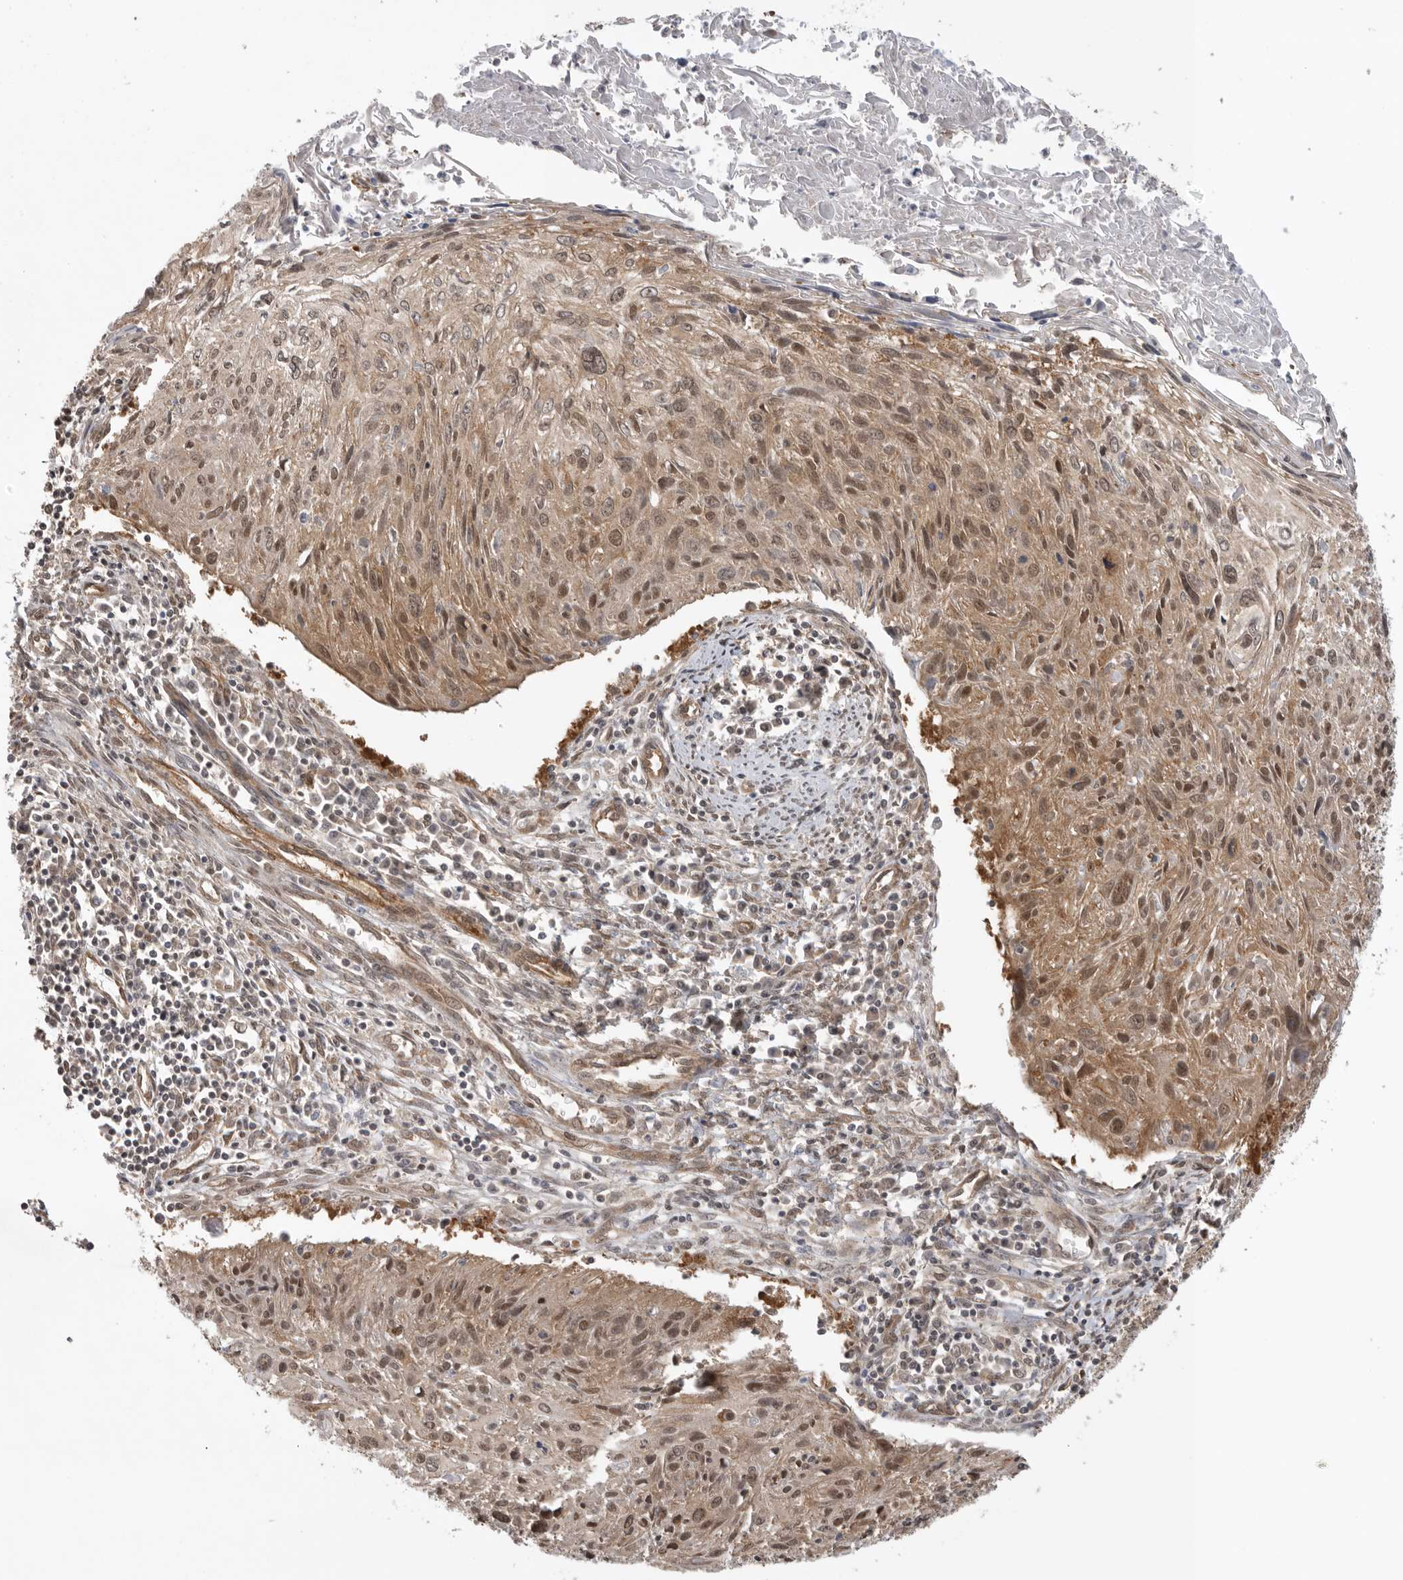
{"staining": {"intensity": "moderate", "quantity": ">75%", "location": "cytoplasmic/membranous,nuclear"}, "tissue": "cervical cancer", "cell_type": "Tumor cells", "image_type": "cancer", "snomed": [{"axis": "morphology", "description": "Squamous cell carcinoma, NOS"}, {"axis": "topography", "description": "Cervix"}], "caption": "This image exhibits immunohistochemistry (IHC) staining of cervical squamous cell carcinoma, with medium moderate cytoplasmic/membranous and nuclear staining in approximately >75% of tumor cells.", "gene": "VPS50", "patient": {"sex": "female", "age": 51}}